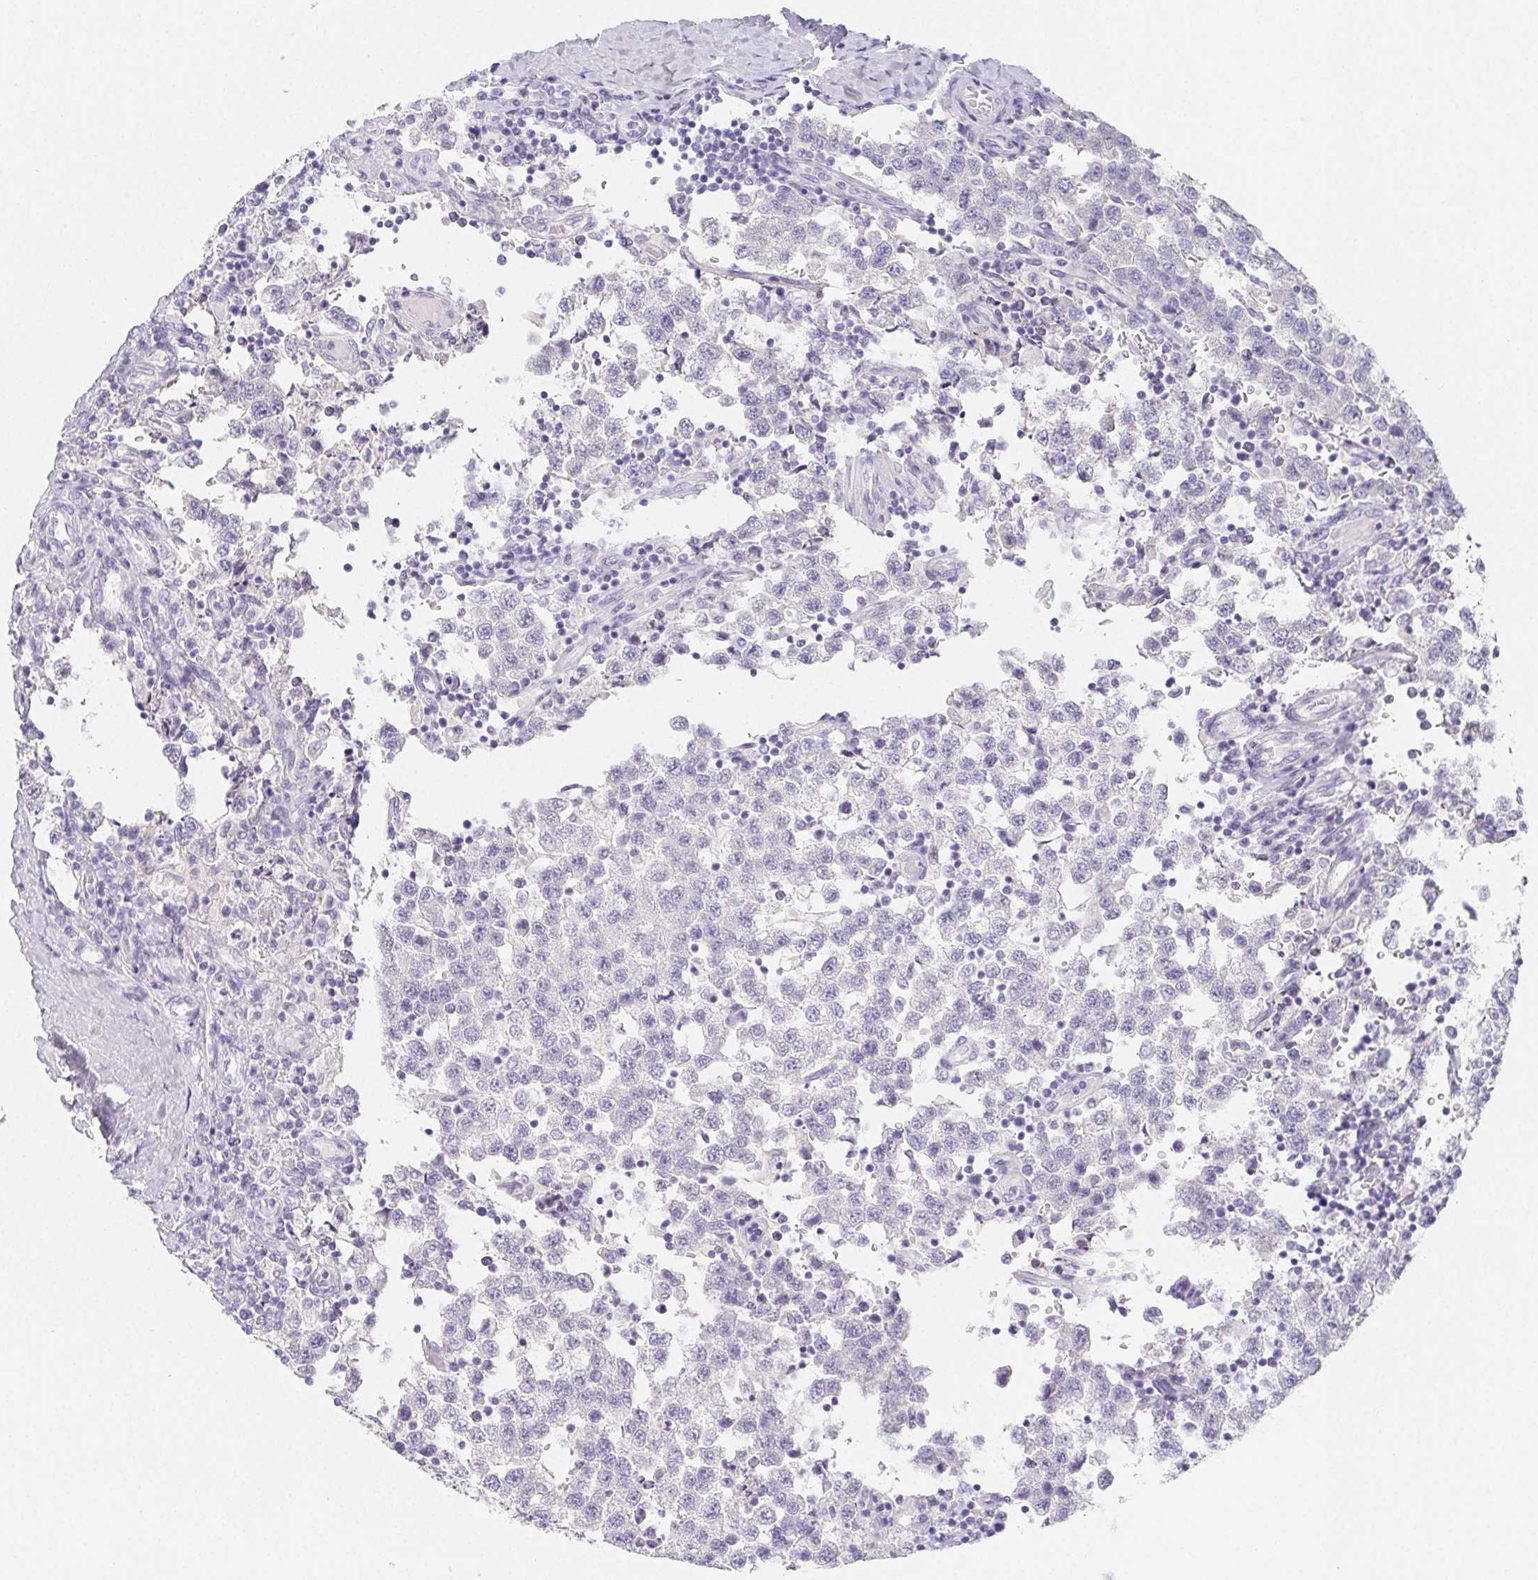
{"staining": {"intensity": "negative", "quantity": "none", "location": "none"}, "tissue": "testis cancer", "cell_type": "Tumor cells", "image_type": "cancer", "snomed": [{"axis": "morphology", "description": "Seminoma, NOS"}, {"axis": "topography", "description": "Testis"}], "caption": "Protein analysis of testis seminoma reveals no significant positivity in tumor cells.", "gene": "GLIPR1L1", "patient": {"sex": "male", "age": 34}}